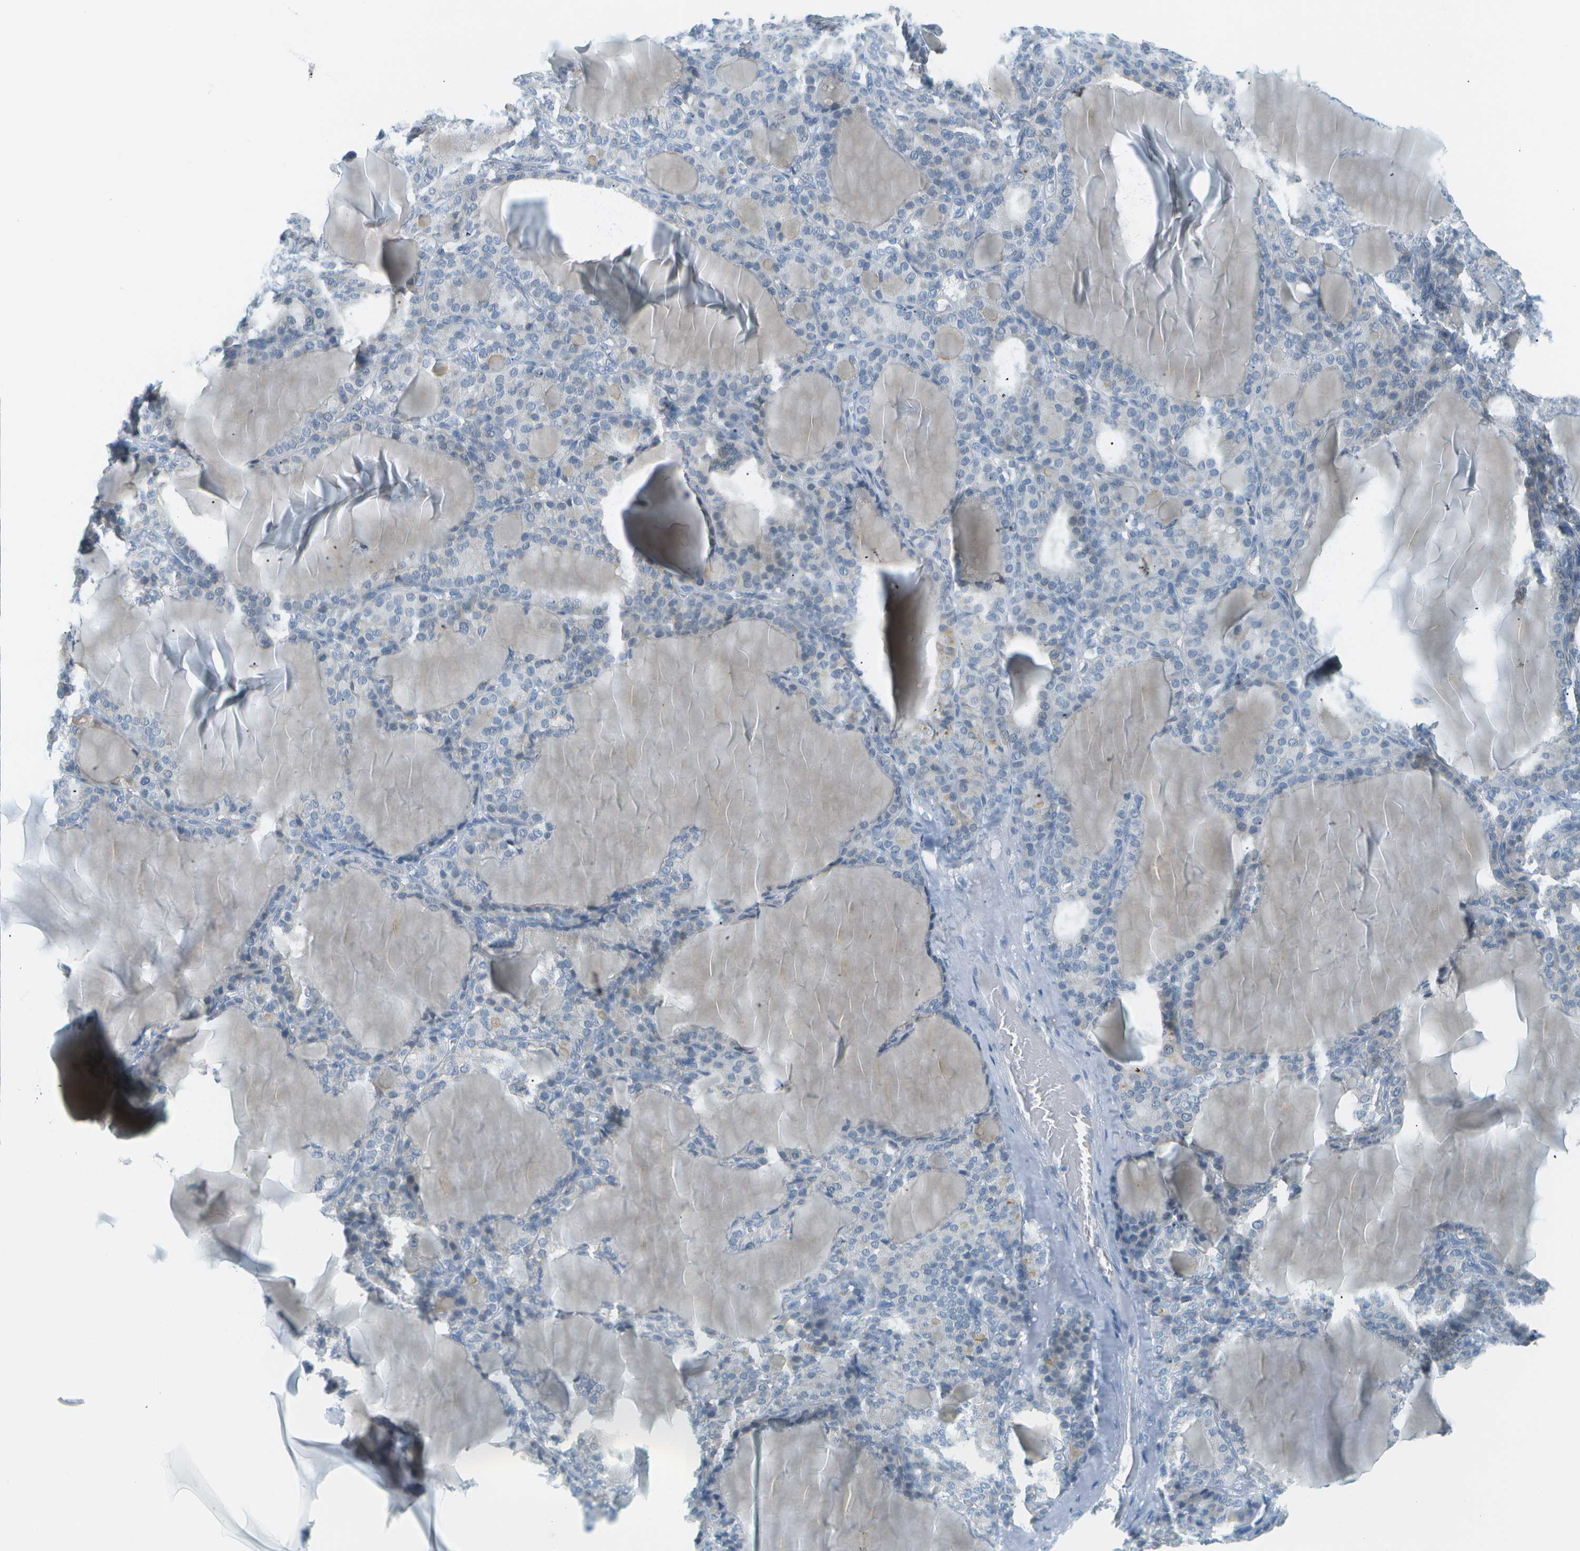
{"staining": {"intensity": "negative", "quantity": "none", "location": "none"}, "tissue": "thyroid gland", "cell_type": "Glandular cells", "image_type": "normal", "snomed": [{"axis": "morphology", "description": "Normal tissue, NOS"}, {"axis": "topography", "description": "Thyroid gland"}], "caption": "Thyroid gland was stained to show a protein in brown. There is no significant staining in glandular cells. (DAB IHC with hematoxylin counter stain).", "gene": "SMYD5", "patient": {"sex": "female", "age": 28}}